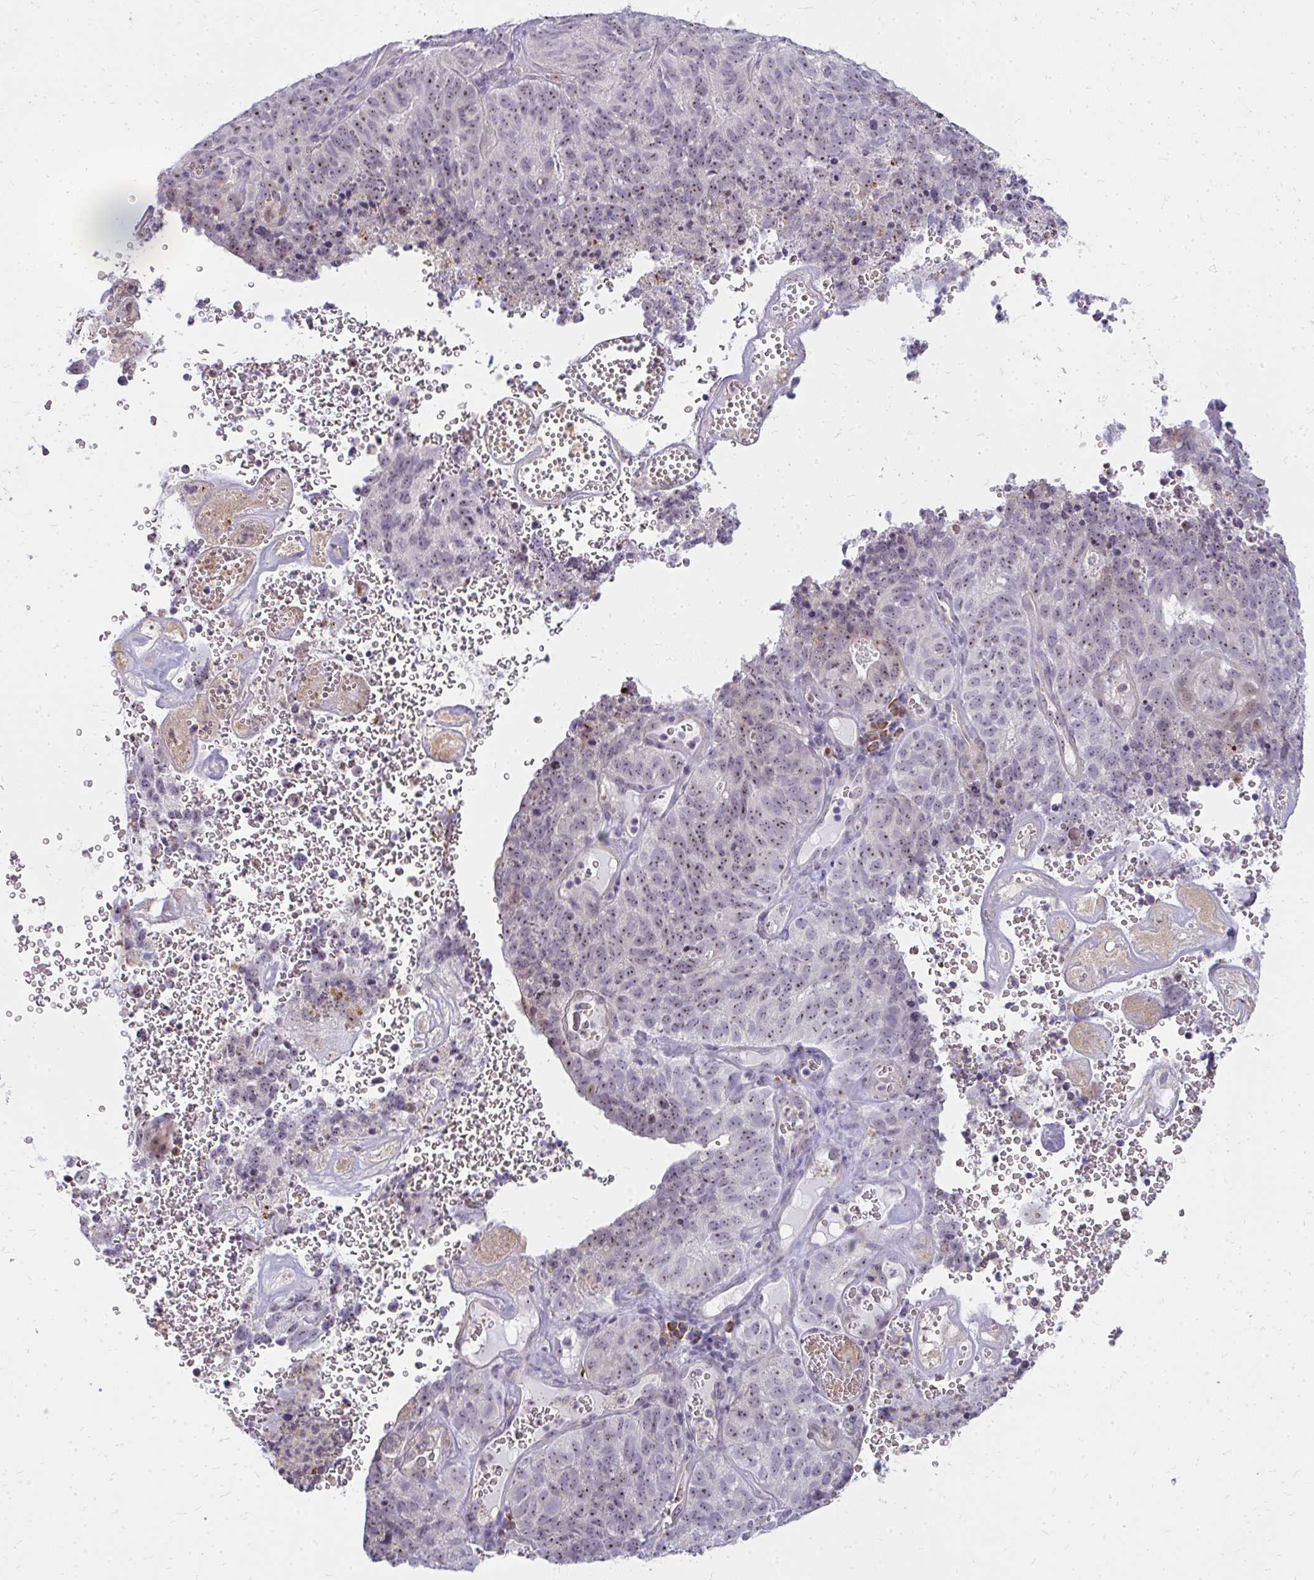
{"staining": {"intensity": "weak", "quantity": ">75%", "location": "nuclear"}, "tissue": "cervical cancer", "cell_type": "Tumor cells", "image_type": "cancer", "snomed": [{"axis": "morphology", "description": "Adenocarcinoma, NOS"}, {"axis": "topography", "description": "Cervix"}], "caption": "Immunohistochemistry (IHC) image of neoplastic tissue: adenocarcinoma (cervical) stained using immunohistochemistry shows low levels of weak protein expression localized specifically in the nuclear of tumor cells, appearing as a nuclear brown color.", "gene": "FAM9A", "patient": {"sex": "female", "age": 38}}